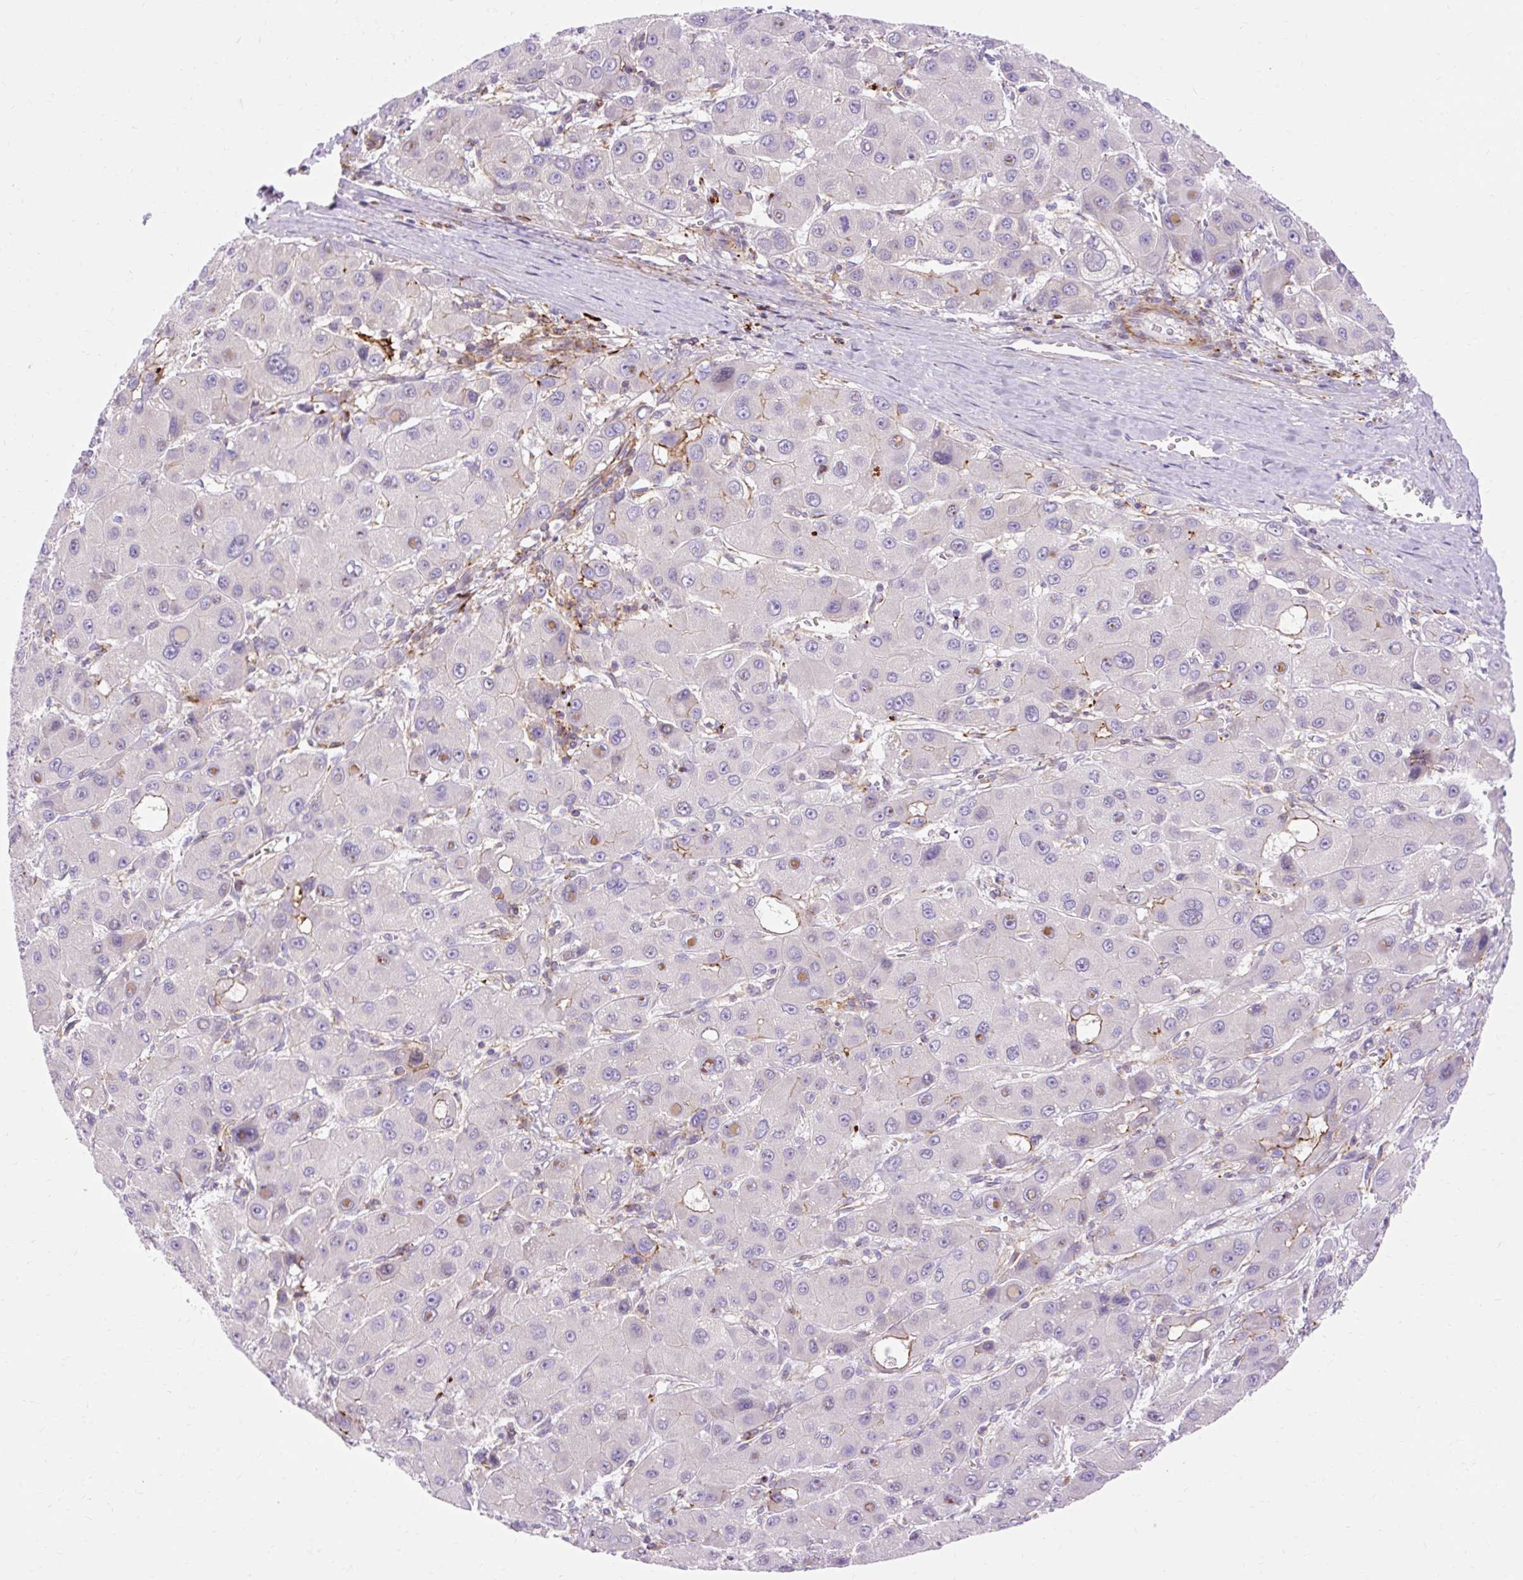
{"staining": {"intensity": "weak", "quantity": "<25%", "location": "cytoplasmic/membranous"}, "tissue": "liver cancer", "cell_type": "Tumor cells", "image_type": "cancer", "snomed": [{"axis": "morphology", "description": "Carcinoma, Hepatocellular, NOS"}, {"axis": "topography", "description": "Liver"}], "caption": "A high-resolution image shows IHC staining of liver hepatocellular carcinoma, which shows no significant positivity in tumor cells.", "gene": "CORO7-PAM16", "patient": {"sex": "male", "age": 55}}